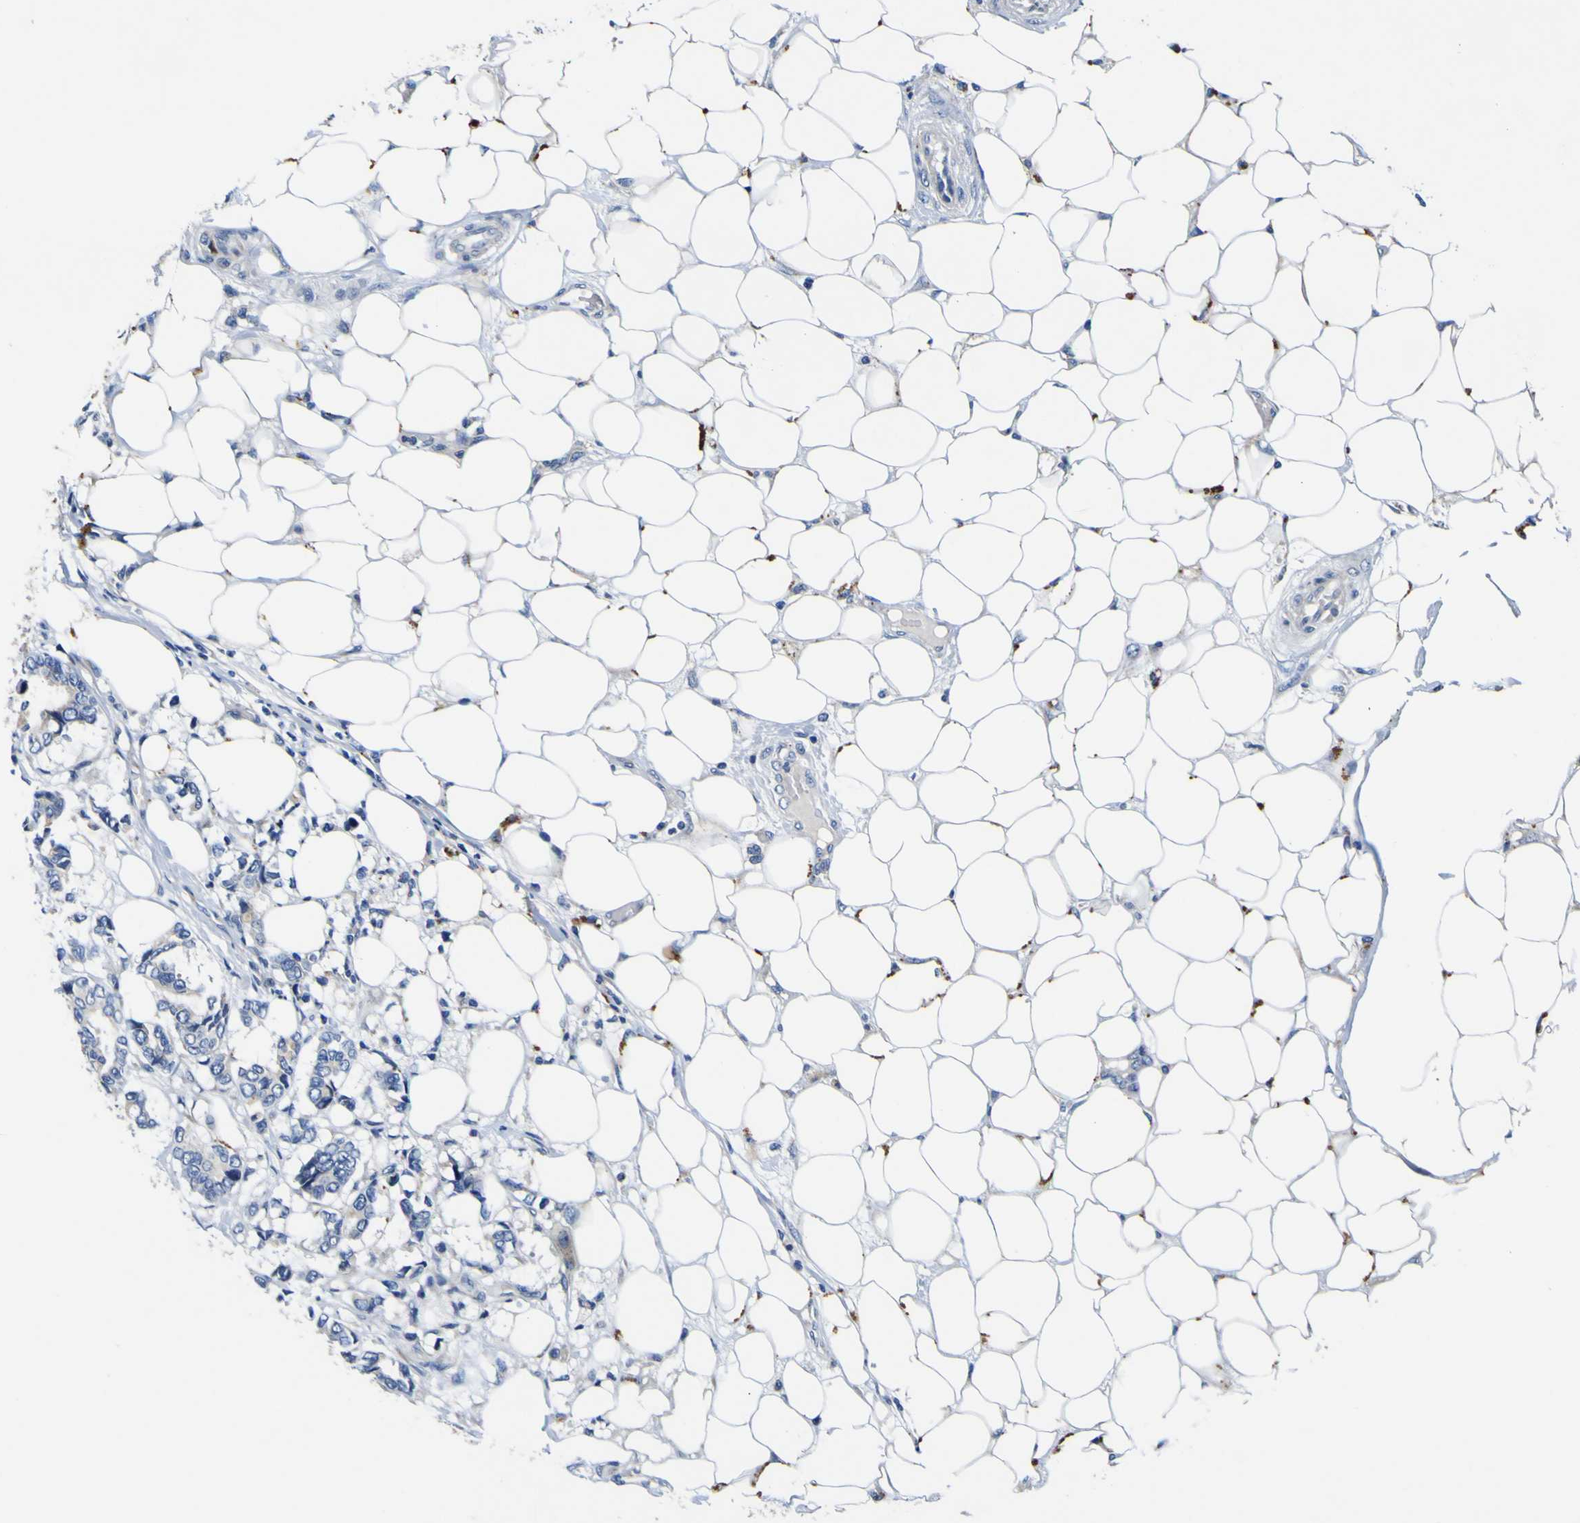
{"staining": {"intensity": "weak", "quantity": "<25%", "location": "cytoplasmic/membranous"}, "tissue": "breast cancer", "cell_type": "Tumor cells", "image_type": "cancer", "snomed": [{"axis": "morphology", "description": "Duct carcinoma"}, {"axis": "topography", "description": "Breast"}], "caption": "A histopathology image of human breast invasive ductal carcinoma is negative for staining in tumor cells.", "gene": "AGAP3", "patient": {"sex": "female", "age": 87}}